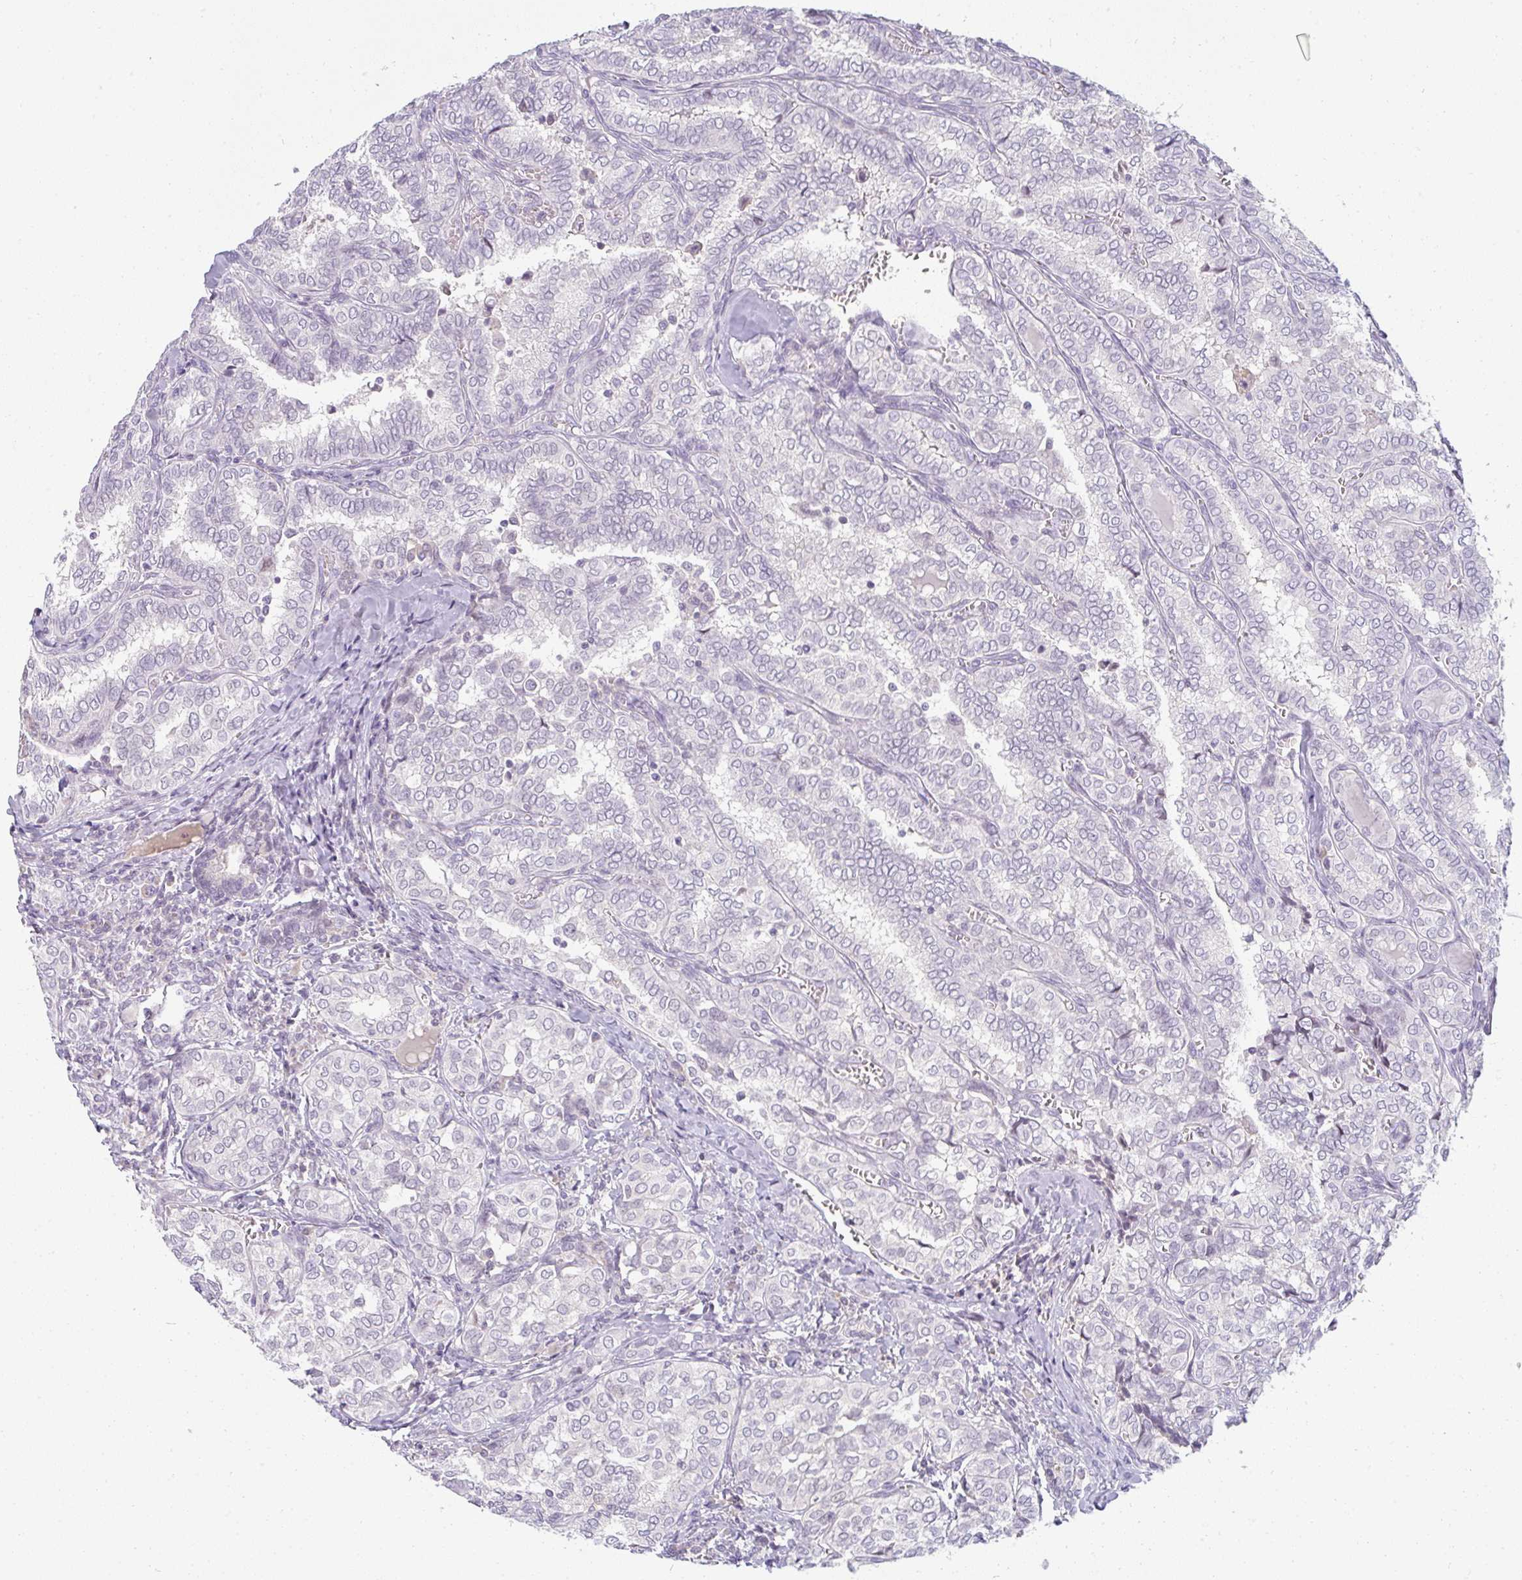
{"staining": {"intensity": "negative", "quantity": "none", "location": "none"}, "tissue": "thyroid cancer", "cell_type": "Tumor cells", "image_type": "cancer", "snomed": [{"axis": "morphology", "description": "Papillary adenocarcinoma, NOS"}, {"axis": "topography", "description": "Thyroid gland"}], "caption": "DAB immunohistochemical staining of thyroid cancer (papillary adenocarcinoma) reveals no significant staining in tumor cells. The staining is performed using DAB (3,3'-diaminobenzidine) brown chromogen with nuclei counter-stained in using hematoxylin.", "gene": "PPFIA4", "patient": {"sex": "female", "age": 30}}